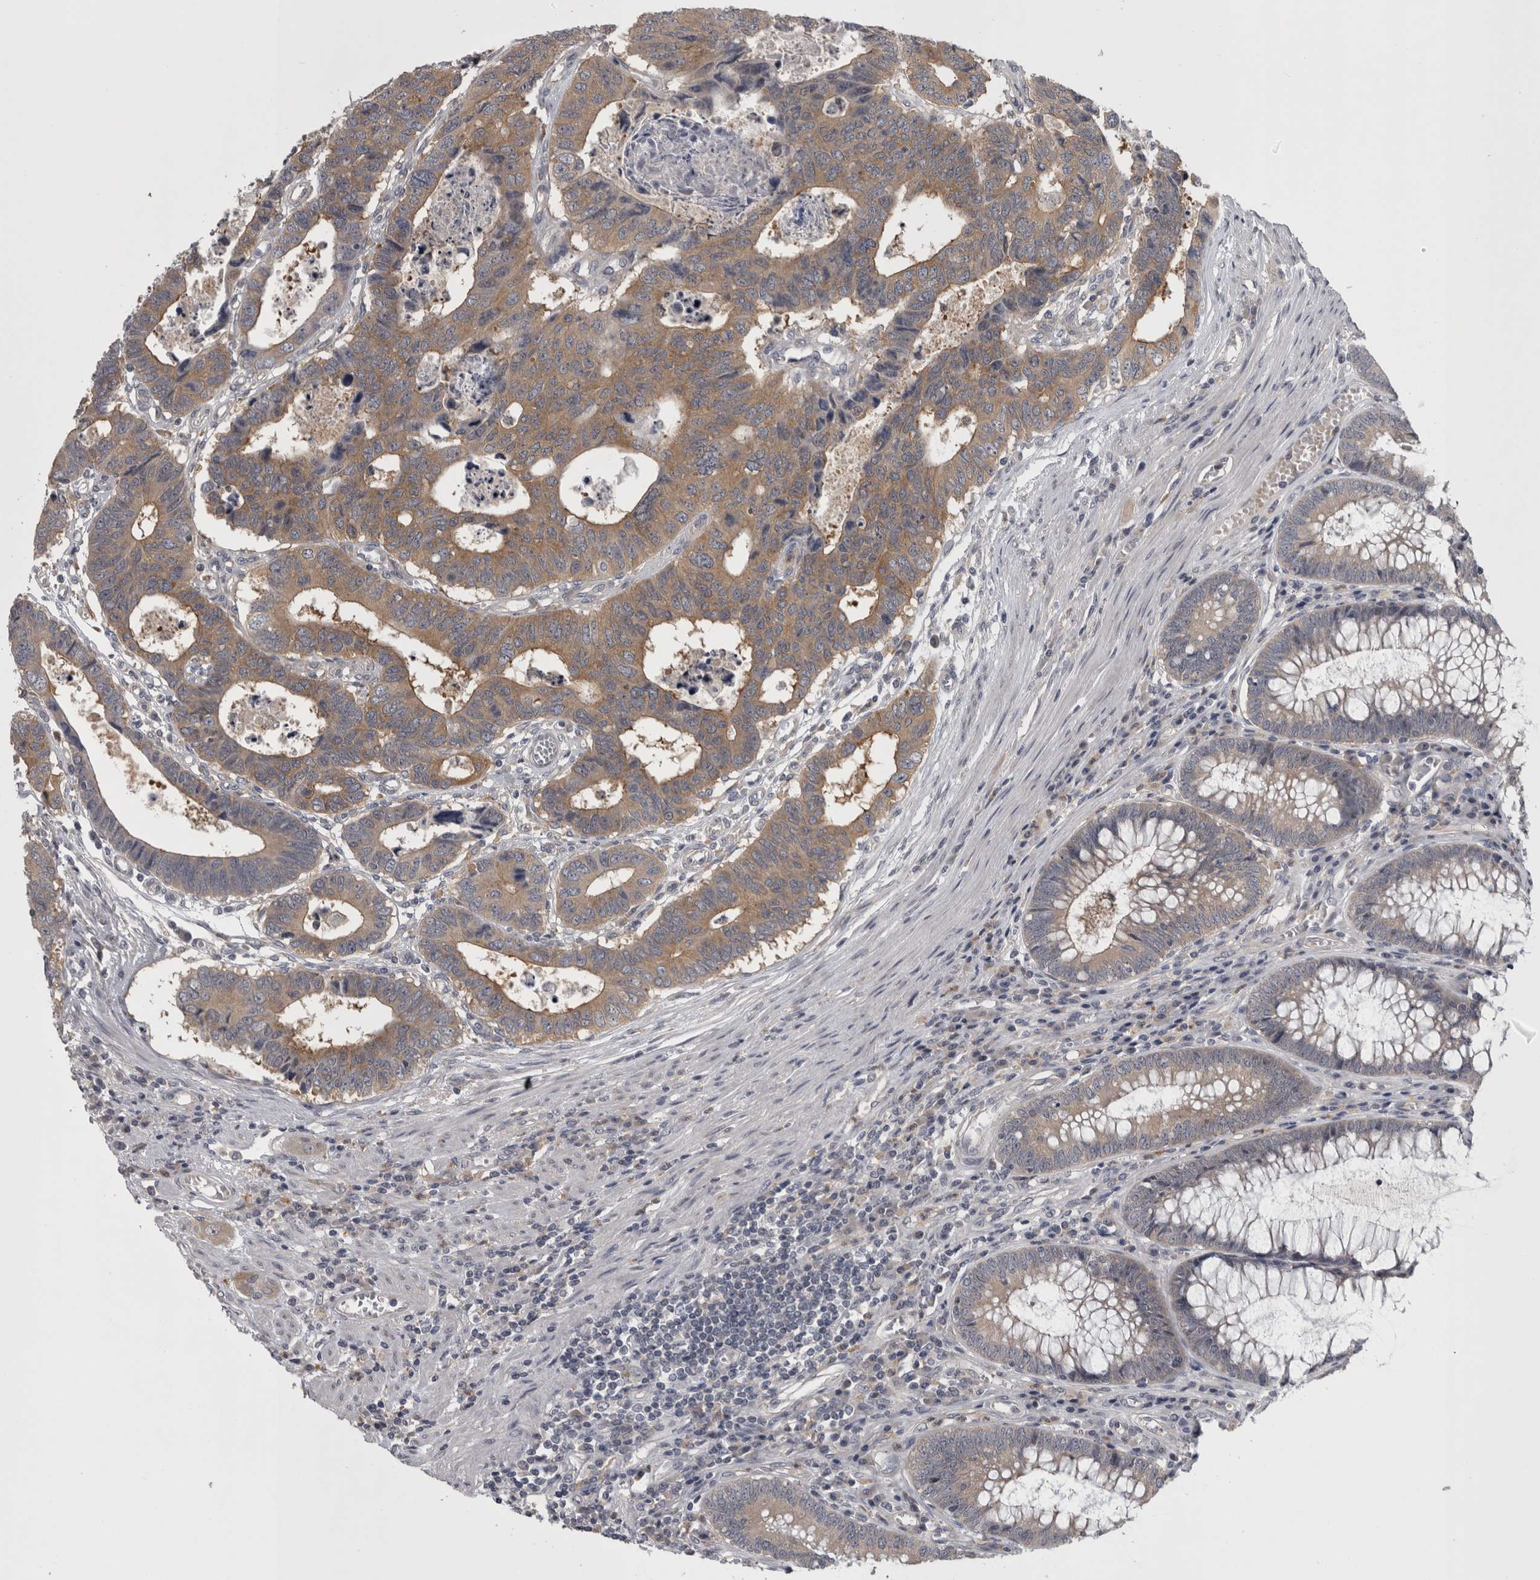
{"staining": {"intensity": "weak", "quantity": ">75%", "location": "cytoplasmic/membranous"}, "tissue": "colorectal cancer", "cell_type": "Tumor cells", "image_type": "cancer", "snomed": [{"axis": "morphology", "description": "Adenocarcinoma, NOS"}, {"axis": "topography", "description": "Rectum"}], "caption": "A brown stain shows weak cytoplasmic/membranous expression of a protein in colorectal cancer tumor cells. Using DAB (3,3'-diaminobenzidine) (brown) and hematoxylin (blue) stains, captured at high magnification using brightfield microscopy.", "gene": "PRKCI", "patient": {"sex": "male", "age": 84}}